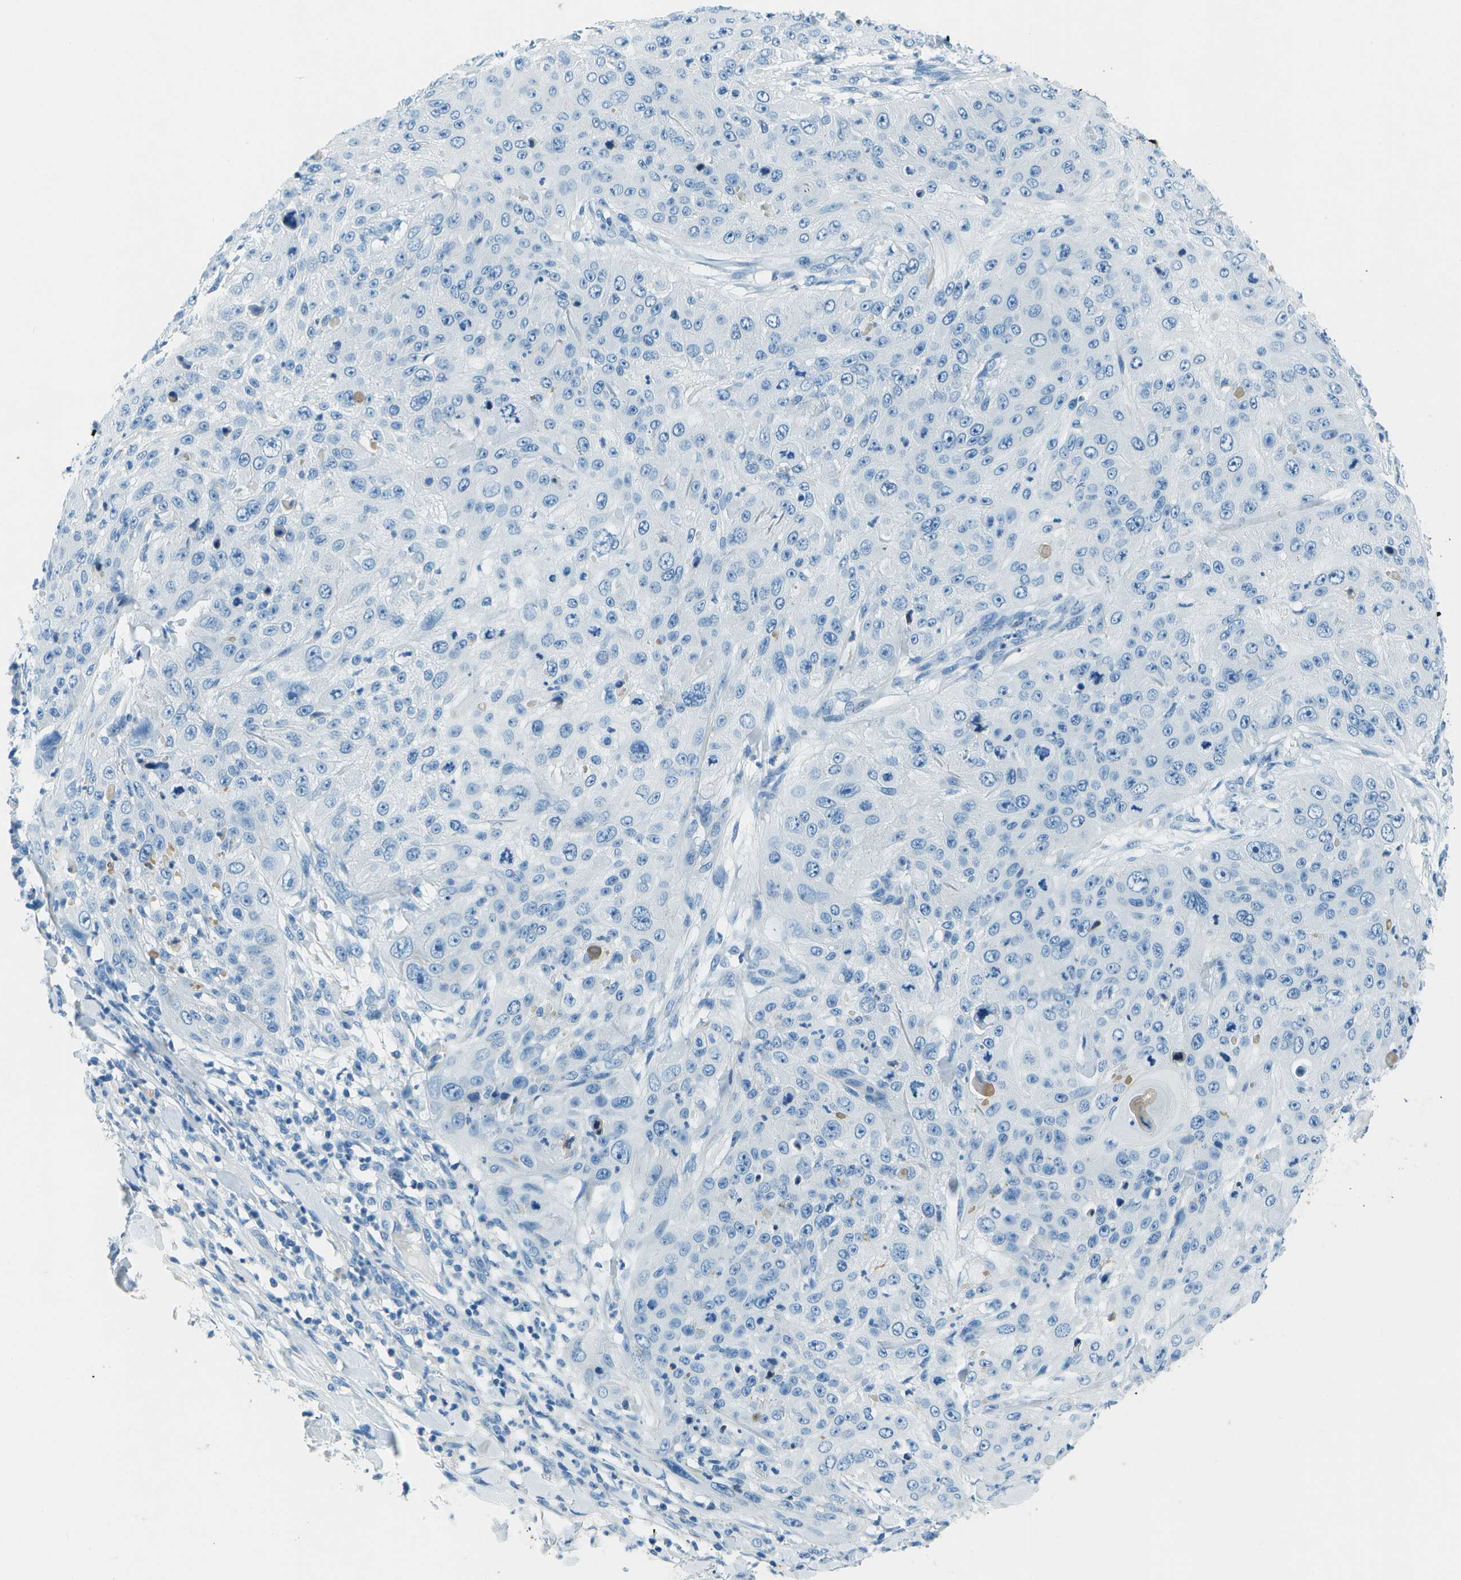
{"staining": {"intensity": "negative", "quantity": "none", "location": "none"}, "tissue": "skin cancer", "cell_type": "Tumor cells", "image_type": "cancer", "snomed": [{"axis": "morphology", "description": "Squamous cell carcinoma, NOS"}, {"axis": "topography", "description": "Skin"}], "caption": "Protein analysis of skin squamous cell carcinoma reveals no significant expression in tumor cells.", "gene": "SLC16A10", "patient": {"sex": "female", "age": 80}}